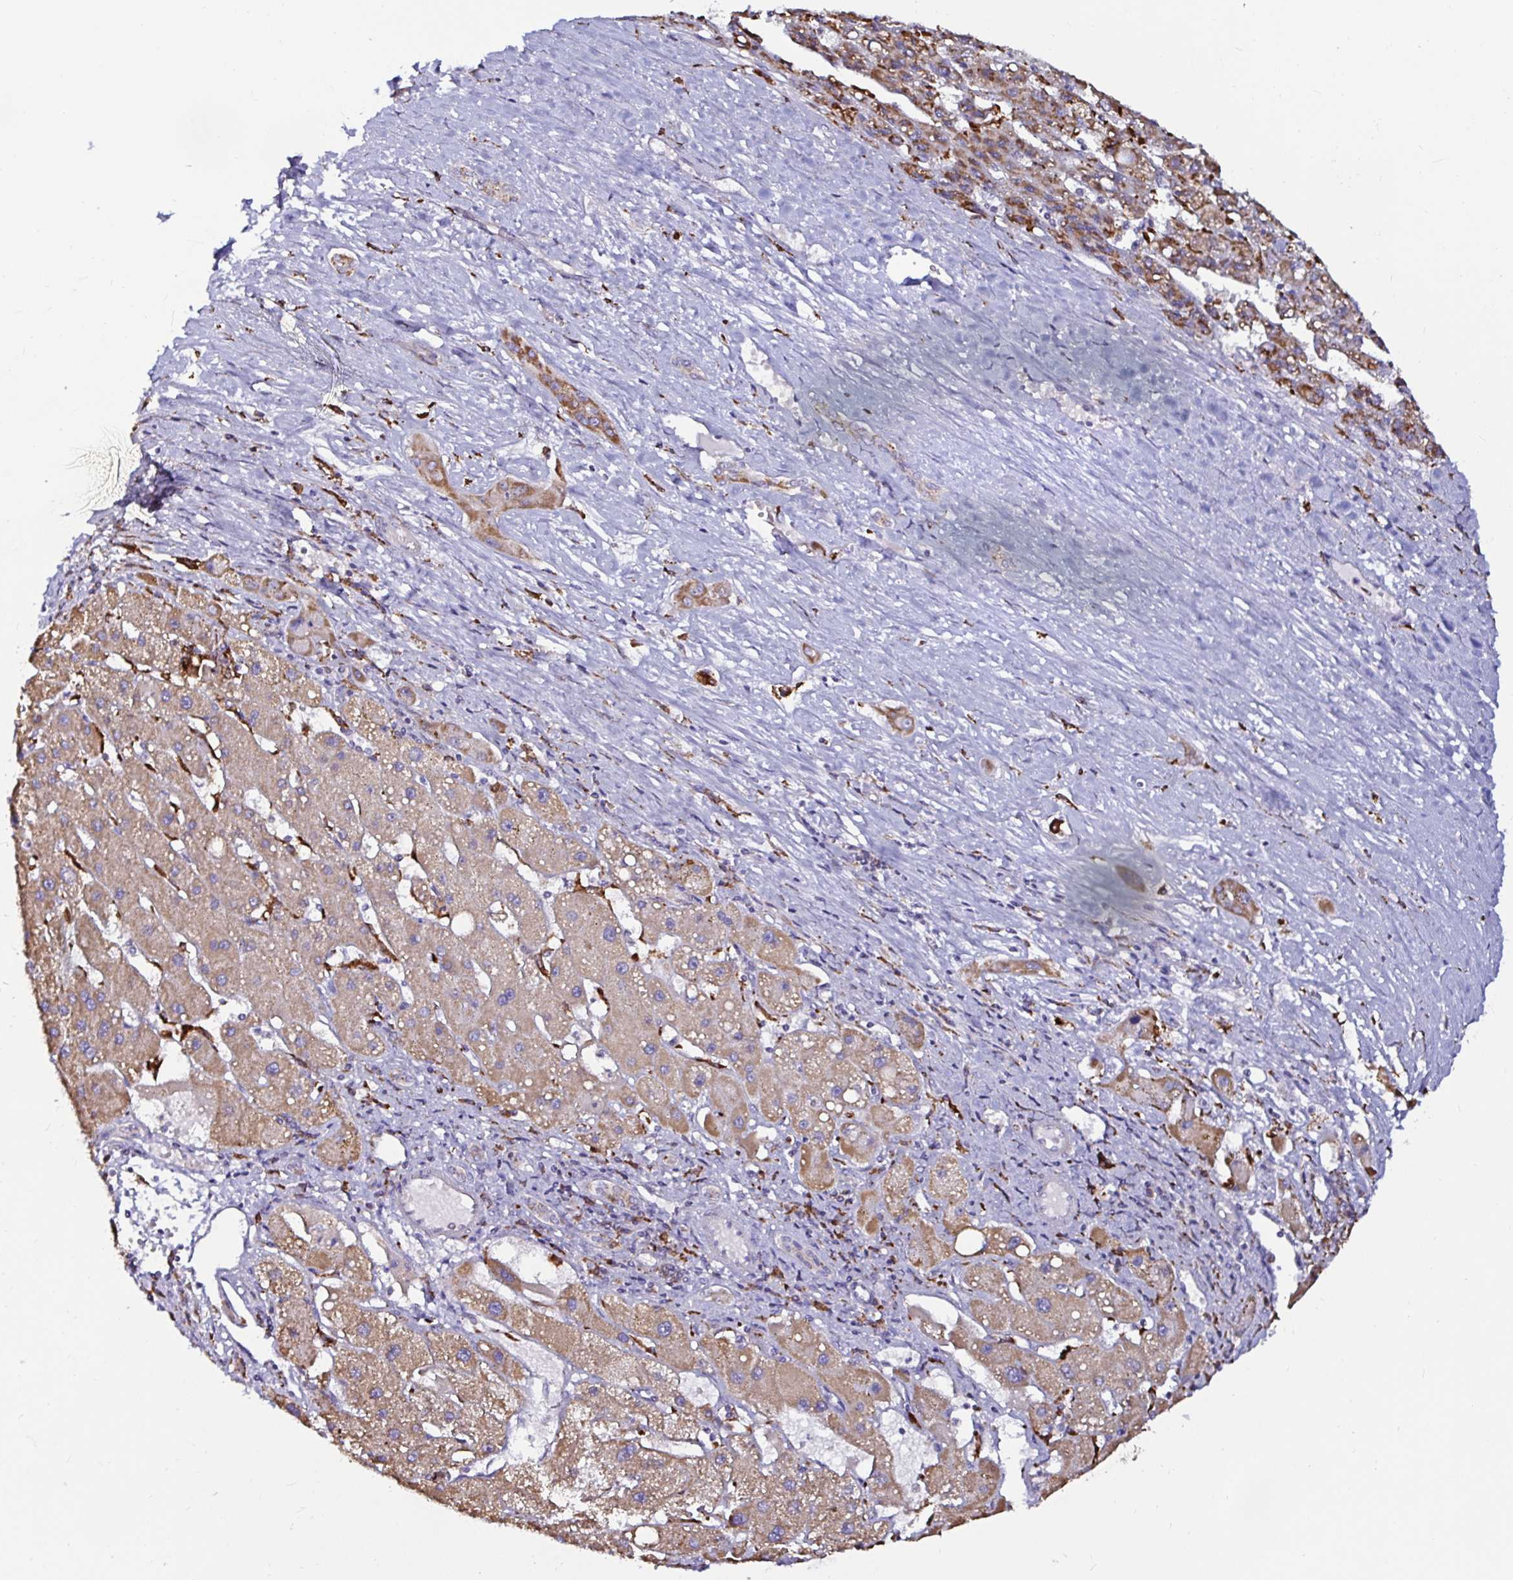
{"staining": {"intensity": "moderate", "quantity": ">75%", "location": "cytoplasmic/membranous"}, "tissue": "liver cancer", "cell_type": "Tumor cells", "image_type": "cancer", "snomed": [{"axis": "morphology", "description": "Carcinoma, Hepatocellular, NOS"}, {"axis": "topography", "description": "Liver"}], "caption": "Liver cancer (hepatocellular carcinoma) stained with a protein marker demonstrates moderate staining in tumor cells.", "gene": "MSR1", "patient": {"sex": "female", "age": 82}}